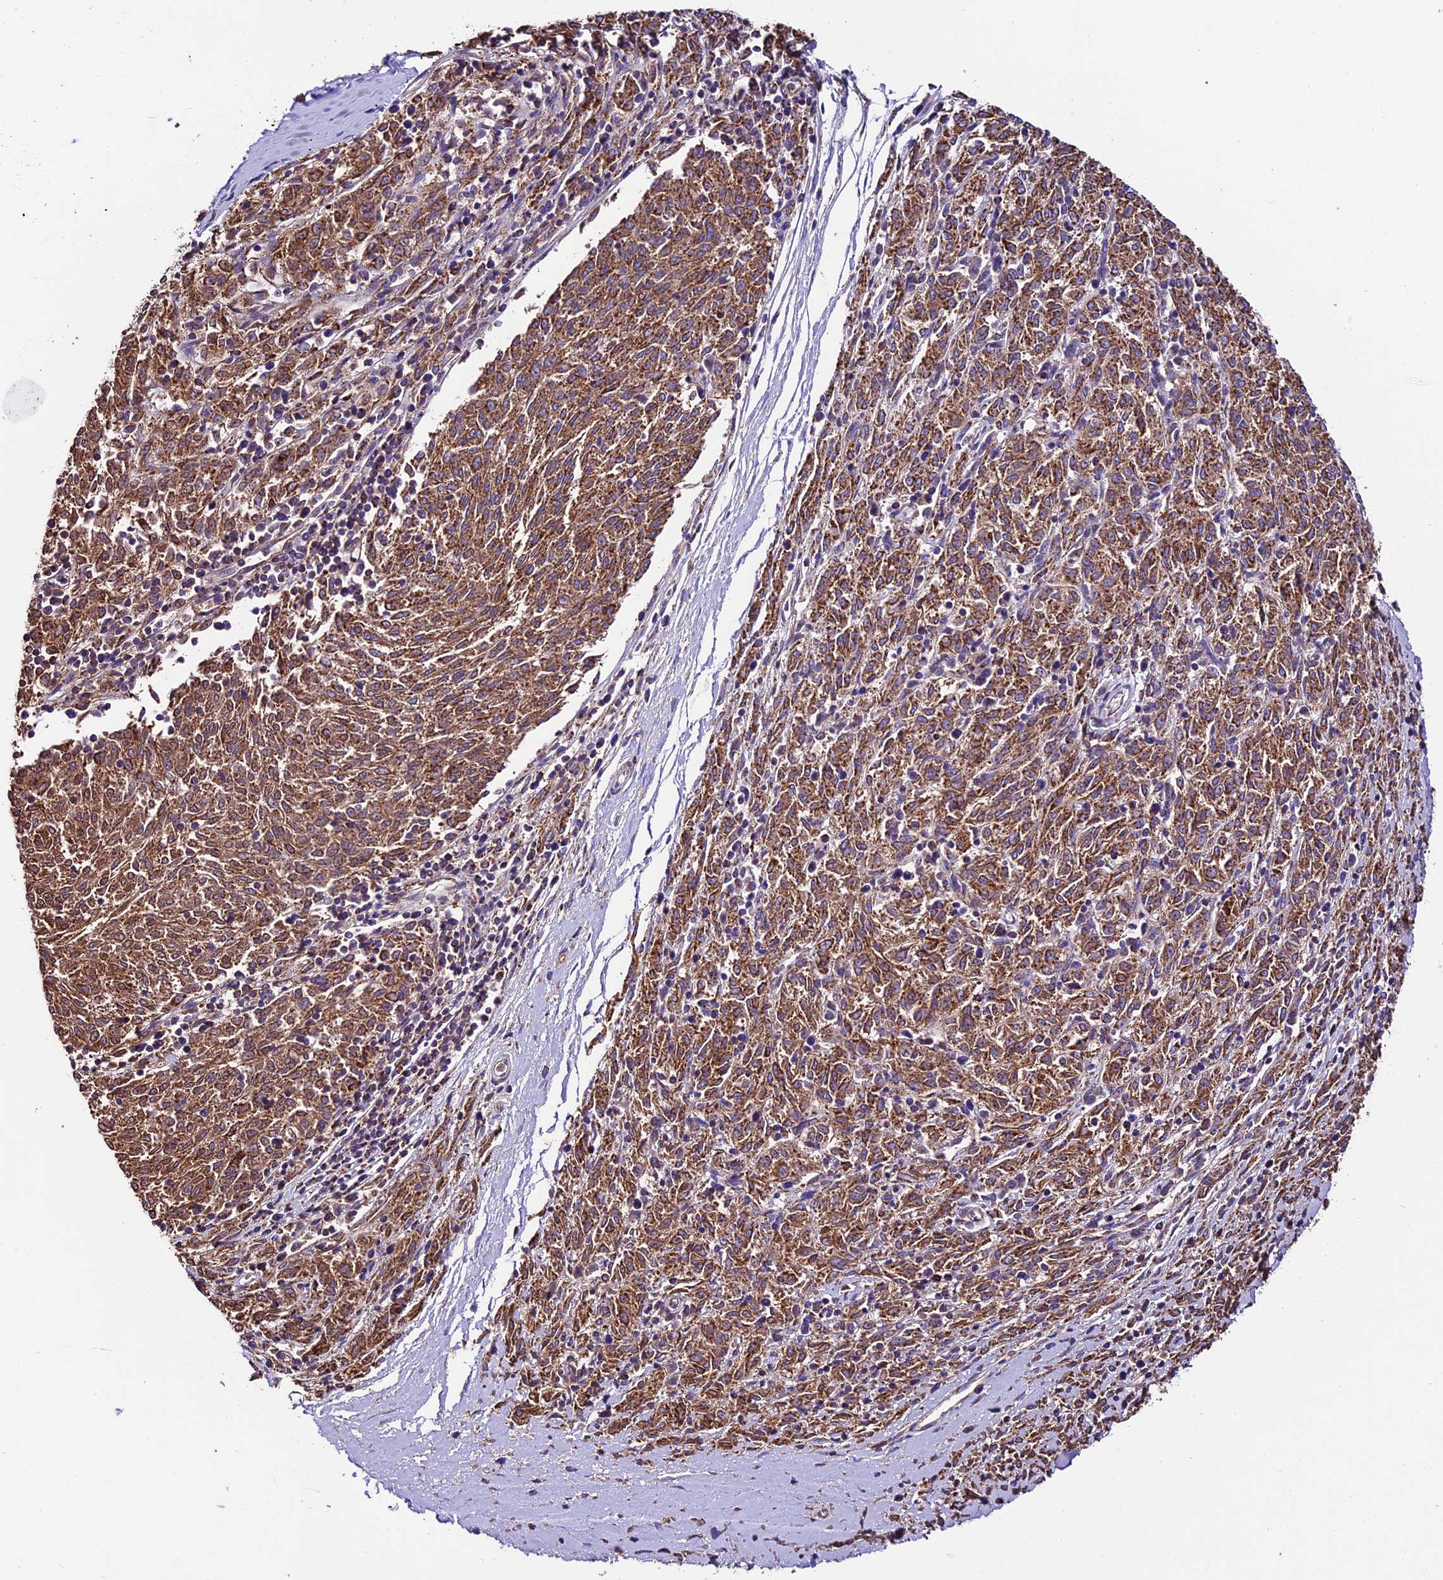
{"staining": {"intensity": "strong", "quantity": ">75%", "location": "cytoplasmic/membranous"}, "tissue": "melanoma", "cell_type": "Tumor cells", "image_type": "cancer", "snomed": [{"axis": "morphology", "description": "Malignant melanoma, NOS"}, {"axis": "topography", "description": "Skin"}], "caption": "Protein expression by immunohistochemistry (IHC) reveals strong cytoplasmic/membranous staining in about >75% of tumor cells in malignant melanoma.", "gene": "DCAF5", "patient": {"sex": "female", "age": 72}}